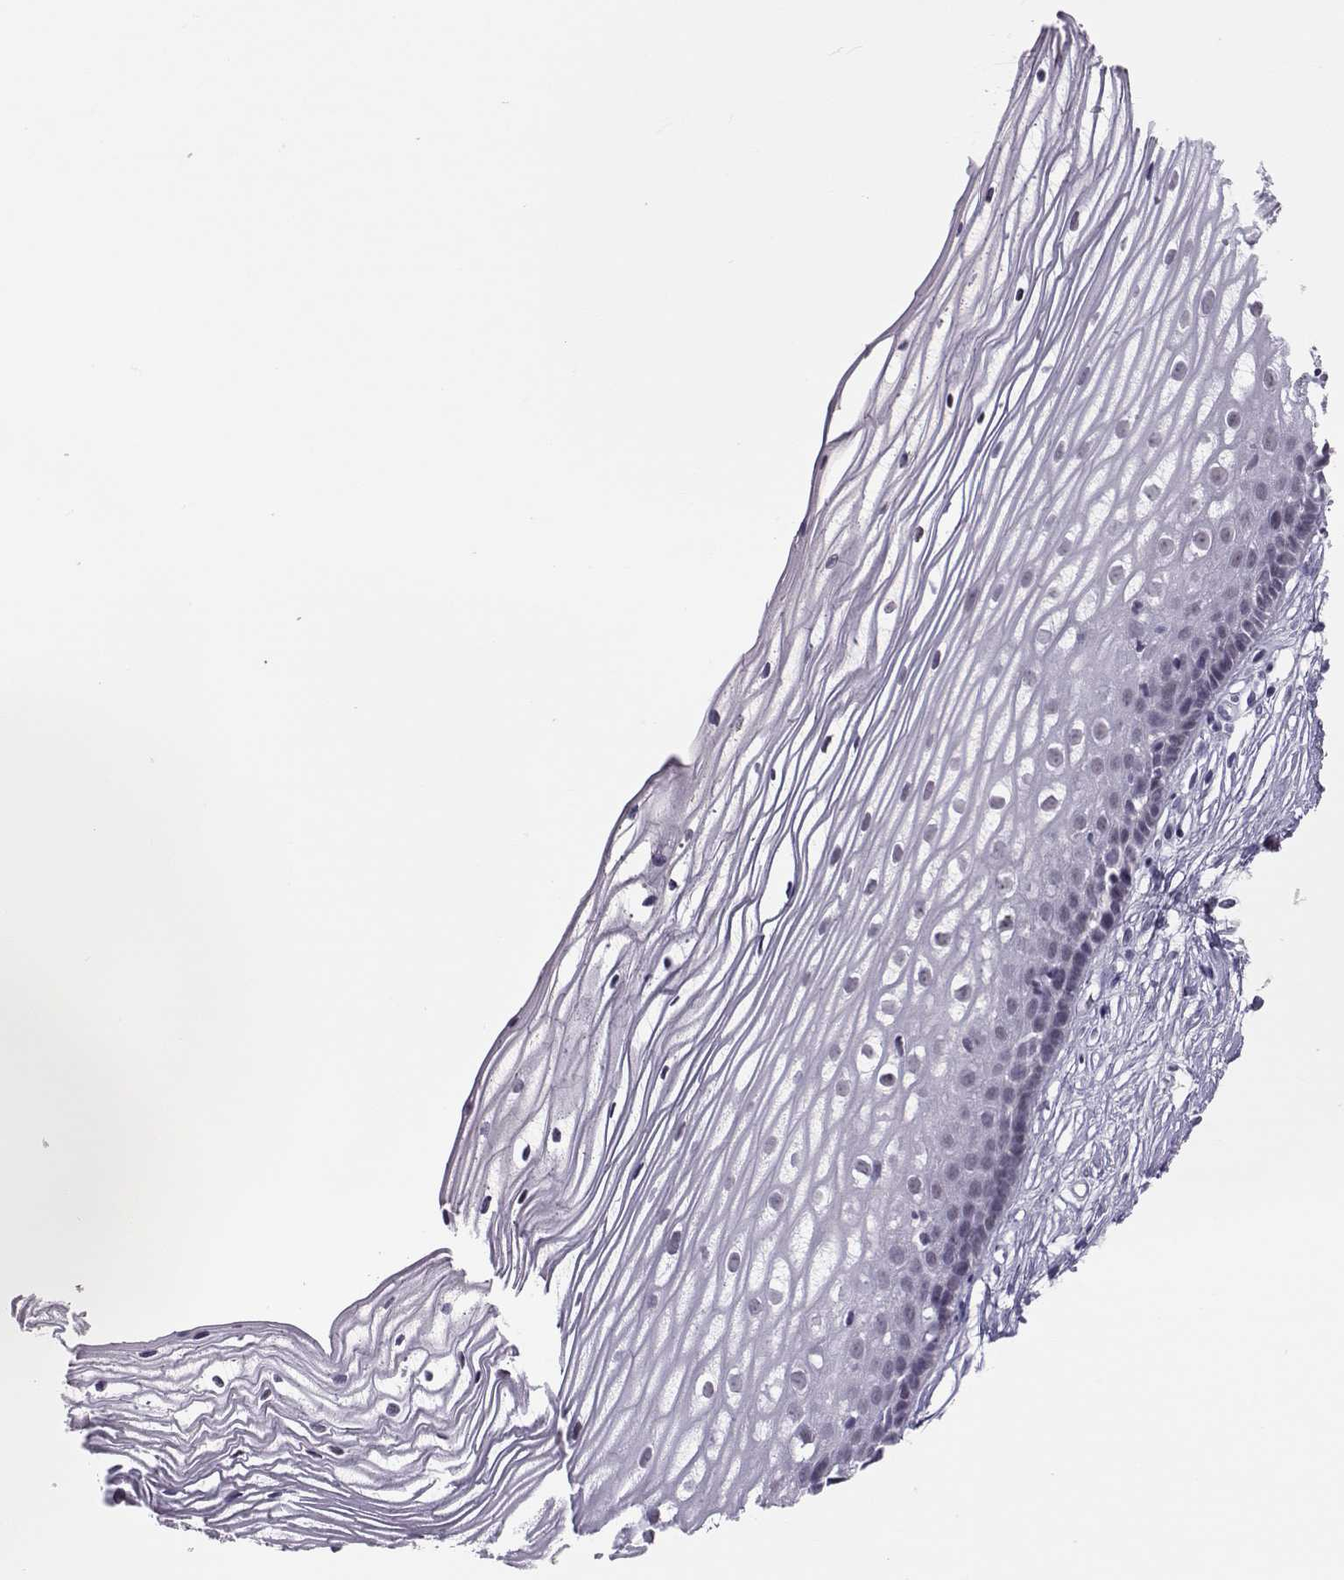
{"staining": {"intensity": "negative", "quantity": "none", "location": "none"}, "tissue": "cervix", "cell_type": "Squamous epithelial cells", "image_type": "normal", "snomed": [{"axis": "morphology", "description": "Normal tissue, NOS"}, {"axis": "topography", "description": "Cervix"}], "caption": "High power microscopy photomicrograph of an immunohistochemistry photomicrograph of unremarkable cervix, revealing no significant staining in squamous epithelial cells.", "gene": "DNAAF1", "patient": {"sex": "female", "age": 40}}